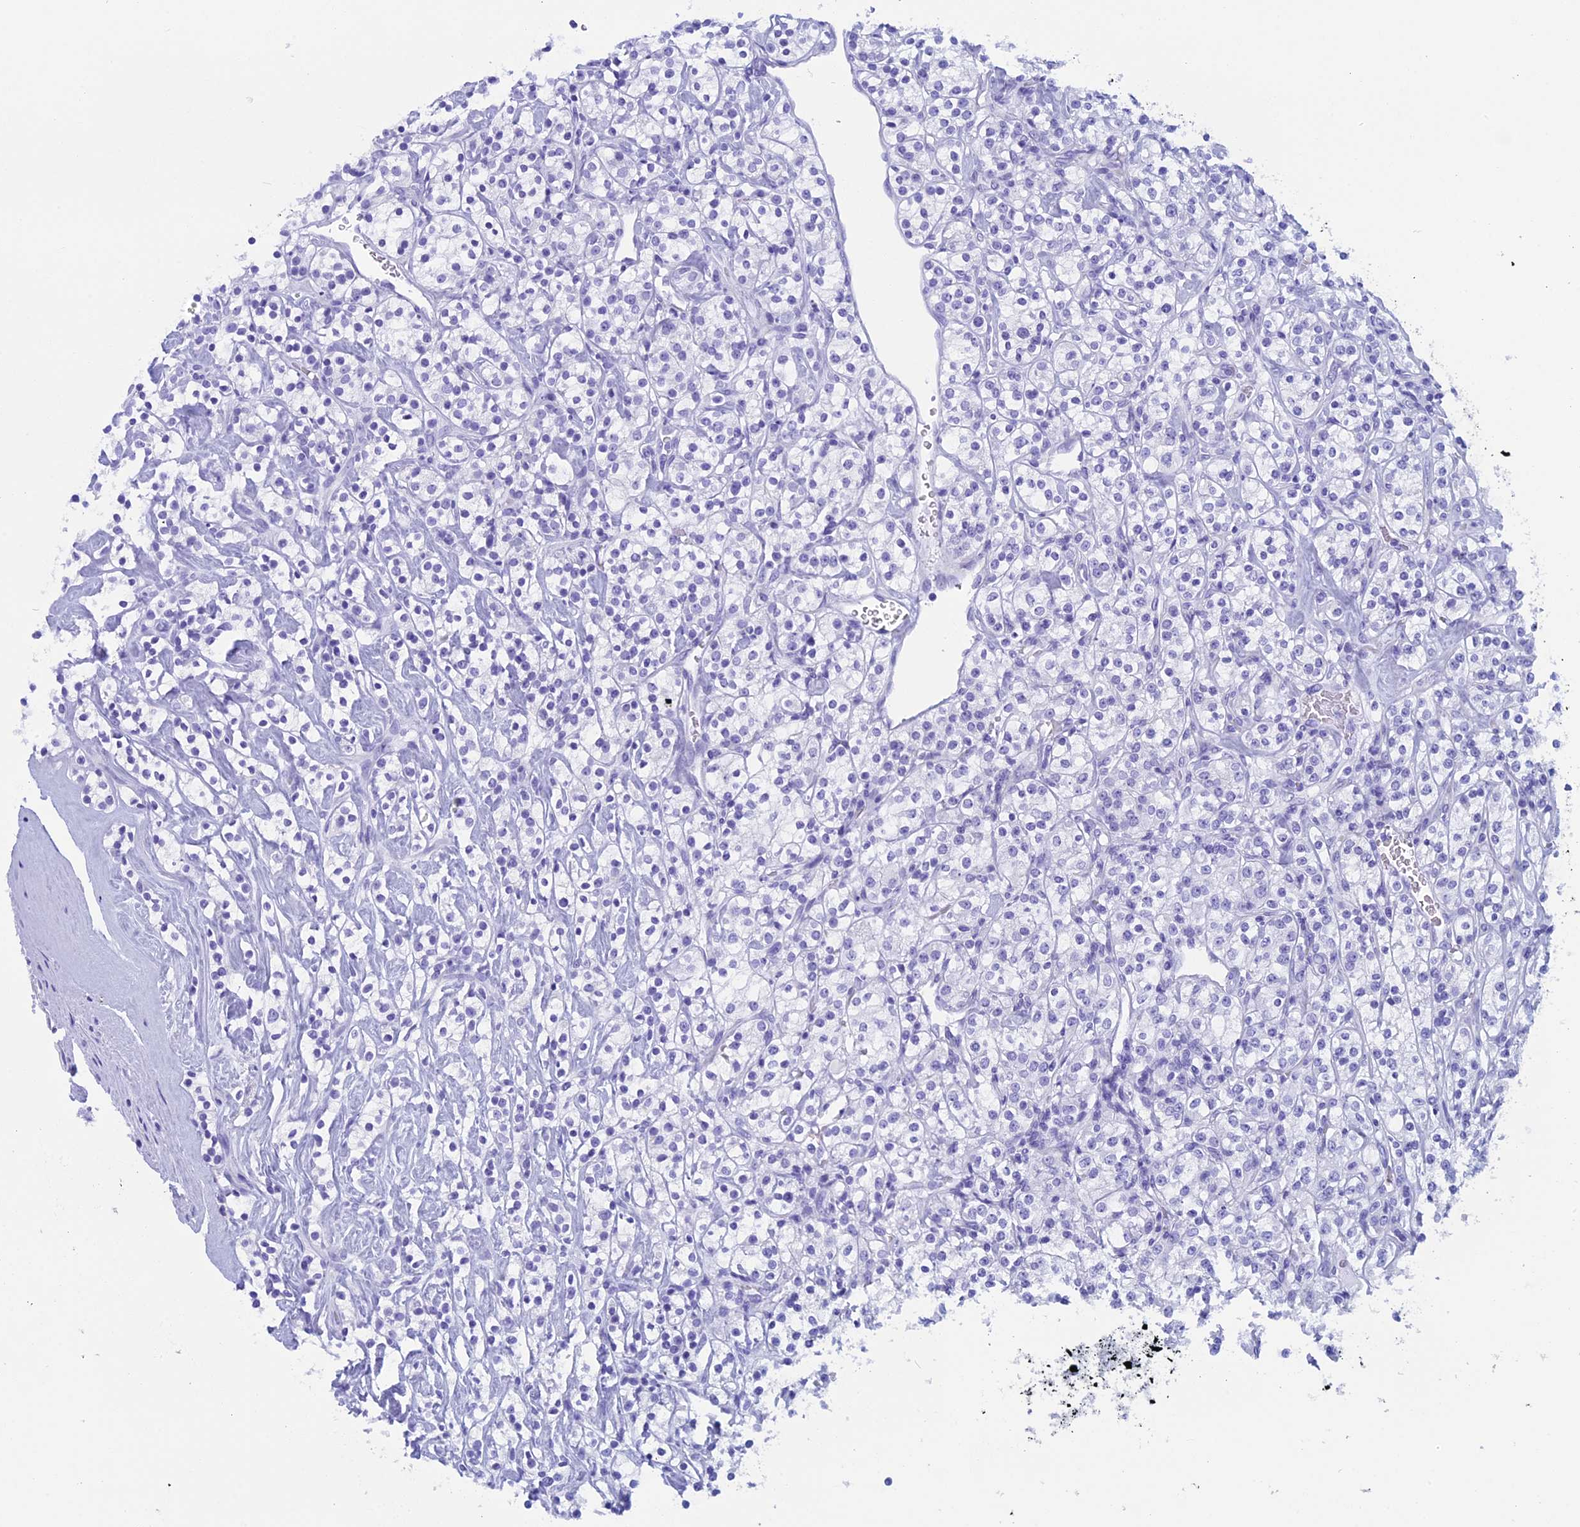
{"staining": {"intensity": "negative", "quantity": "none", "location": "none"}, "tissue": "renal cancer", "cell_type": "Tumor cells", "image_type": "cancer", "snomed": [{"axis": "morphology", "description": "Adenocarcinoma, NOS"}, {"axis": "topography", "description": "Kidney"}], "caption": "Protein analysis of renal adenocarcinoma reveals no significant positivity in tumor cells.", "gene": "FAM169A", "patient": {"sex": "male", "age": 77}}